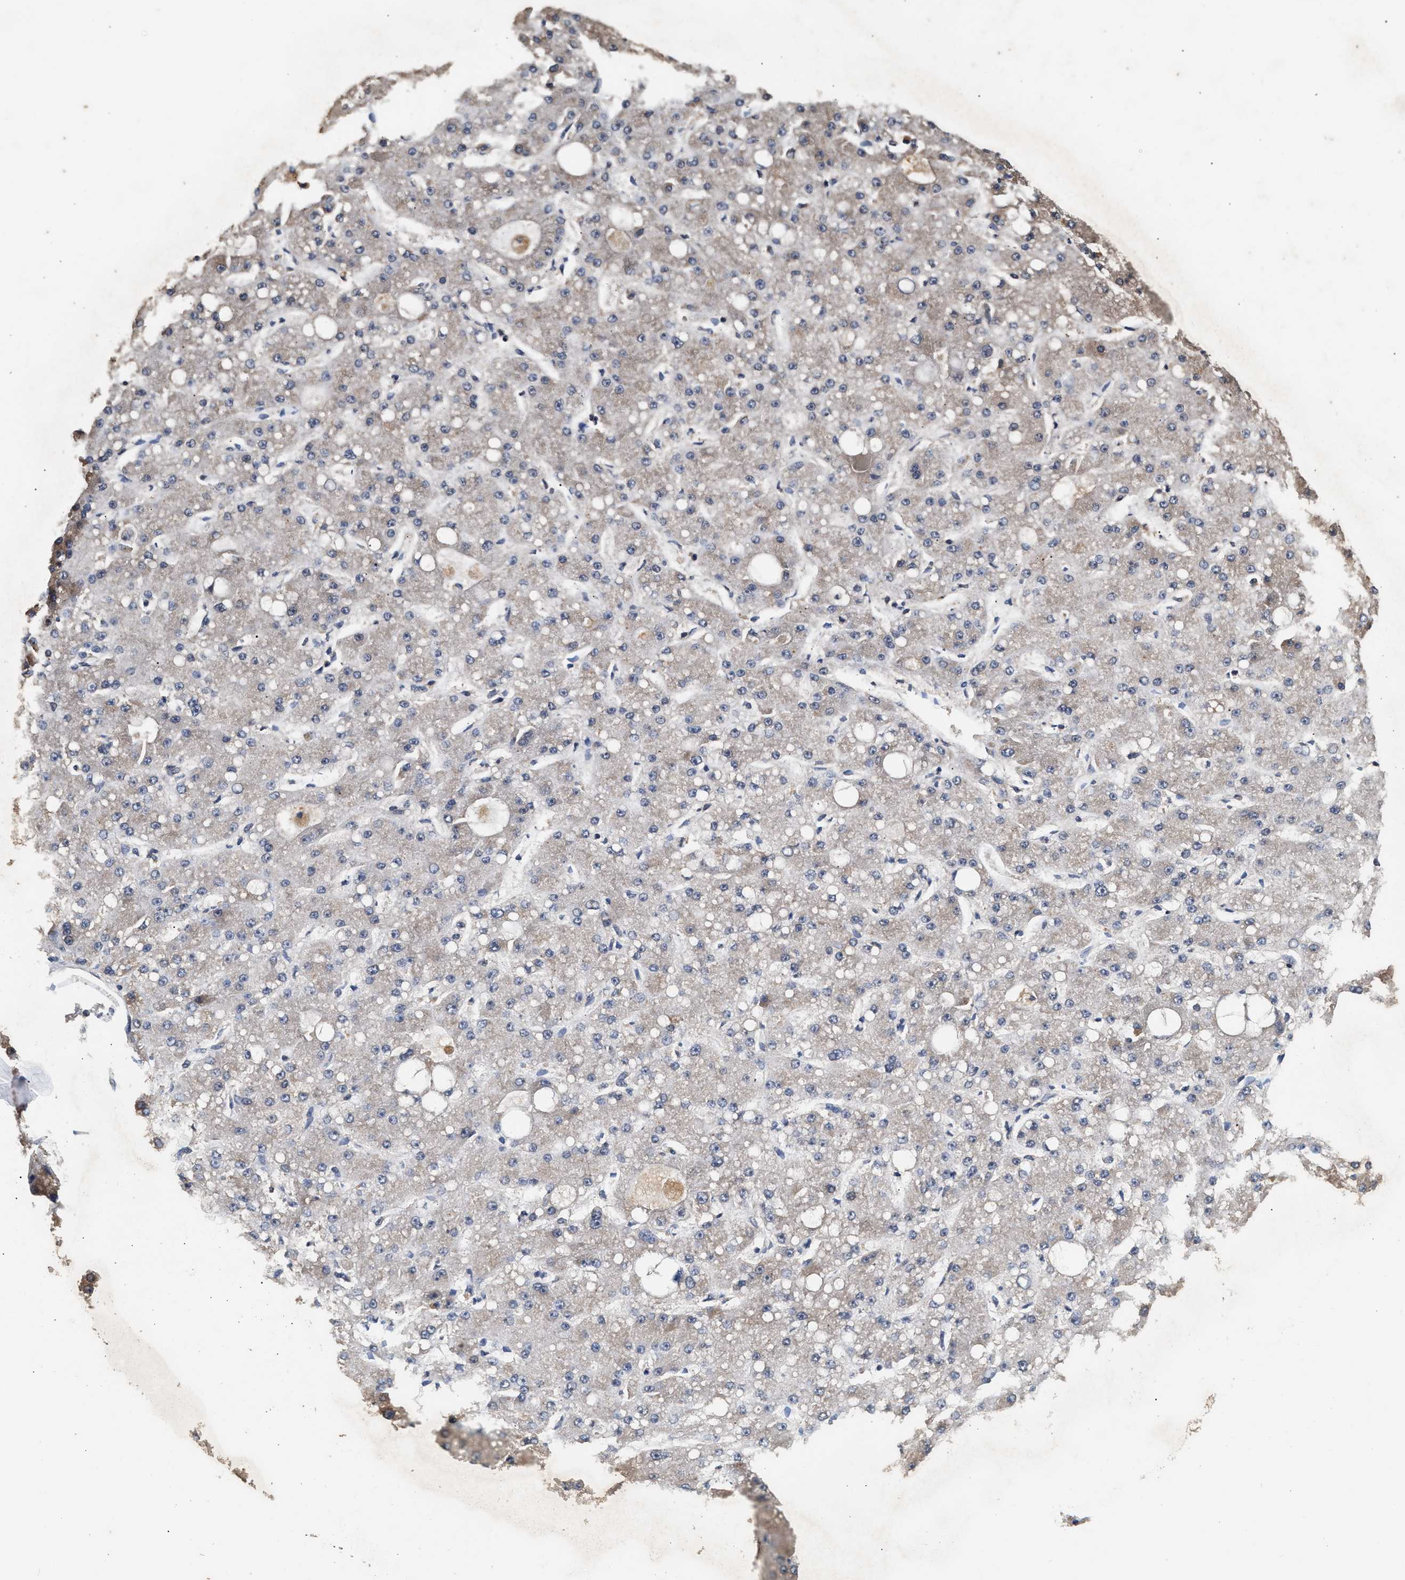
{"staining": {"intensity": "weak", "quantity": "<25%", "location": "cytoplasmic/membranous"}, "tissue": "liver cancer", "cell_type": "Tumor cells", "image_type": "cancer", "snomed": [{"axis": "morphology", "description": "Carcinoma, Hepatocellular, NOS"}, {"axis": "topography", "description": "Liver"}], "caption": "High magnification brightfield microscopy of liver hepatocellular carcinoma stained with DAB (3,3'-diaminobenzidine) (brown) and counterstained with hematoxylin (blue): tumor cells show no significant expression.", "gene": "PTGR3", "patient": {"sex": "male", "age": 67}}